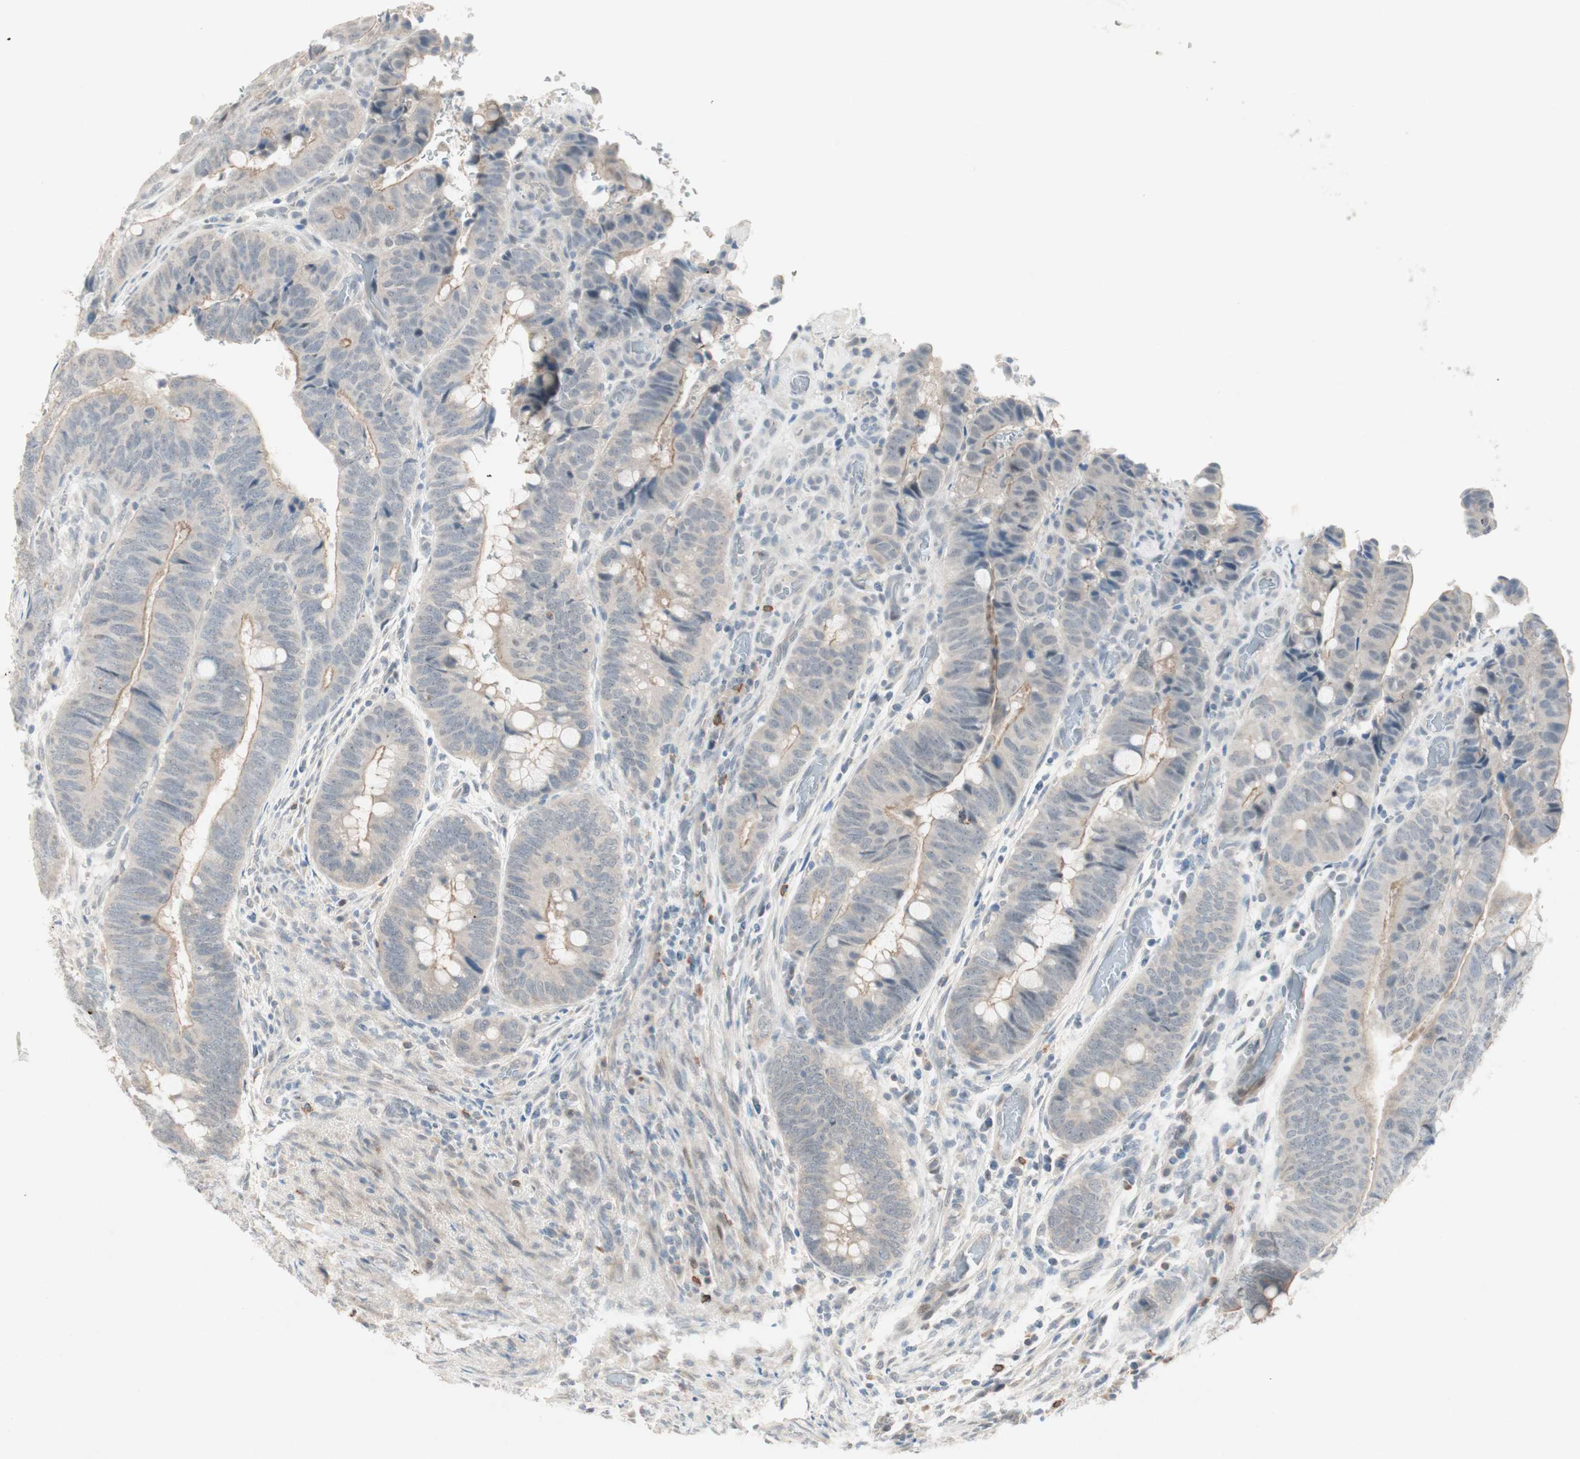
{"staining": {"intensity": "weak", "quantity": "25%-75%", "location": "cytoplasmic/membranous"}, "tissue": "colorectal cancer", "cell_type": "Tumor cells", "image_type": "cancer", "snomed": [{"axis": "morphology", "description": "Normal tissue, NOS"}, {"axis": "morphology", "description": "Adenocarcinoma, NOS"}, {"axis": "topography", "description": "Rectum"}, {"axis": "topography", "description": "Peripheral nerve tissue"}], "caption": "A micrograph showing weak cytoplasmic/membranous positivity in about 25%-75% of tumor cells in colorectal adenocarcinoma, as visualized by brown immunohistochemical staining.", "gene": "RTL6", "patient": {"sex": "male", "age": 92}}